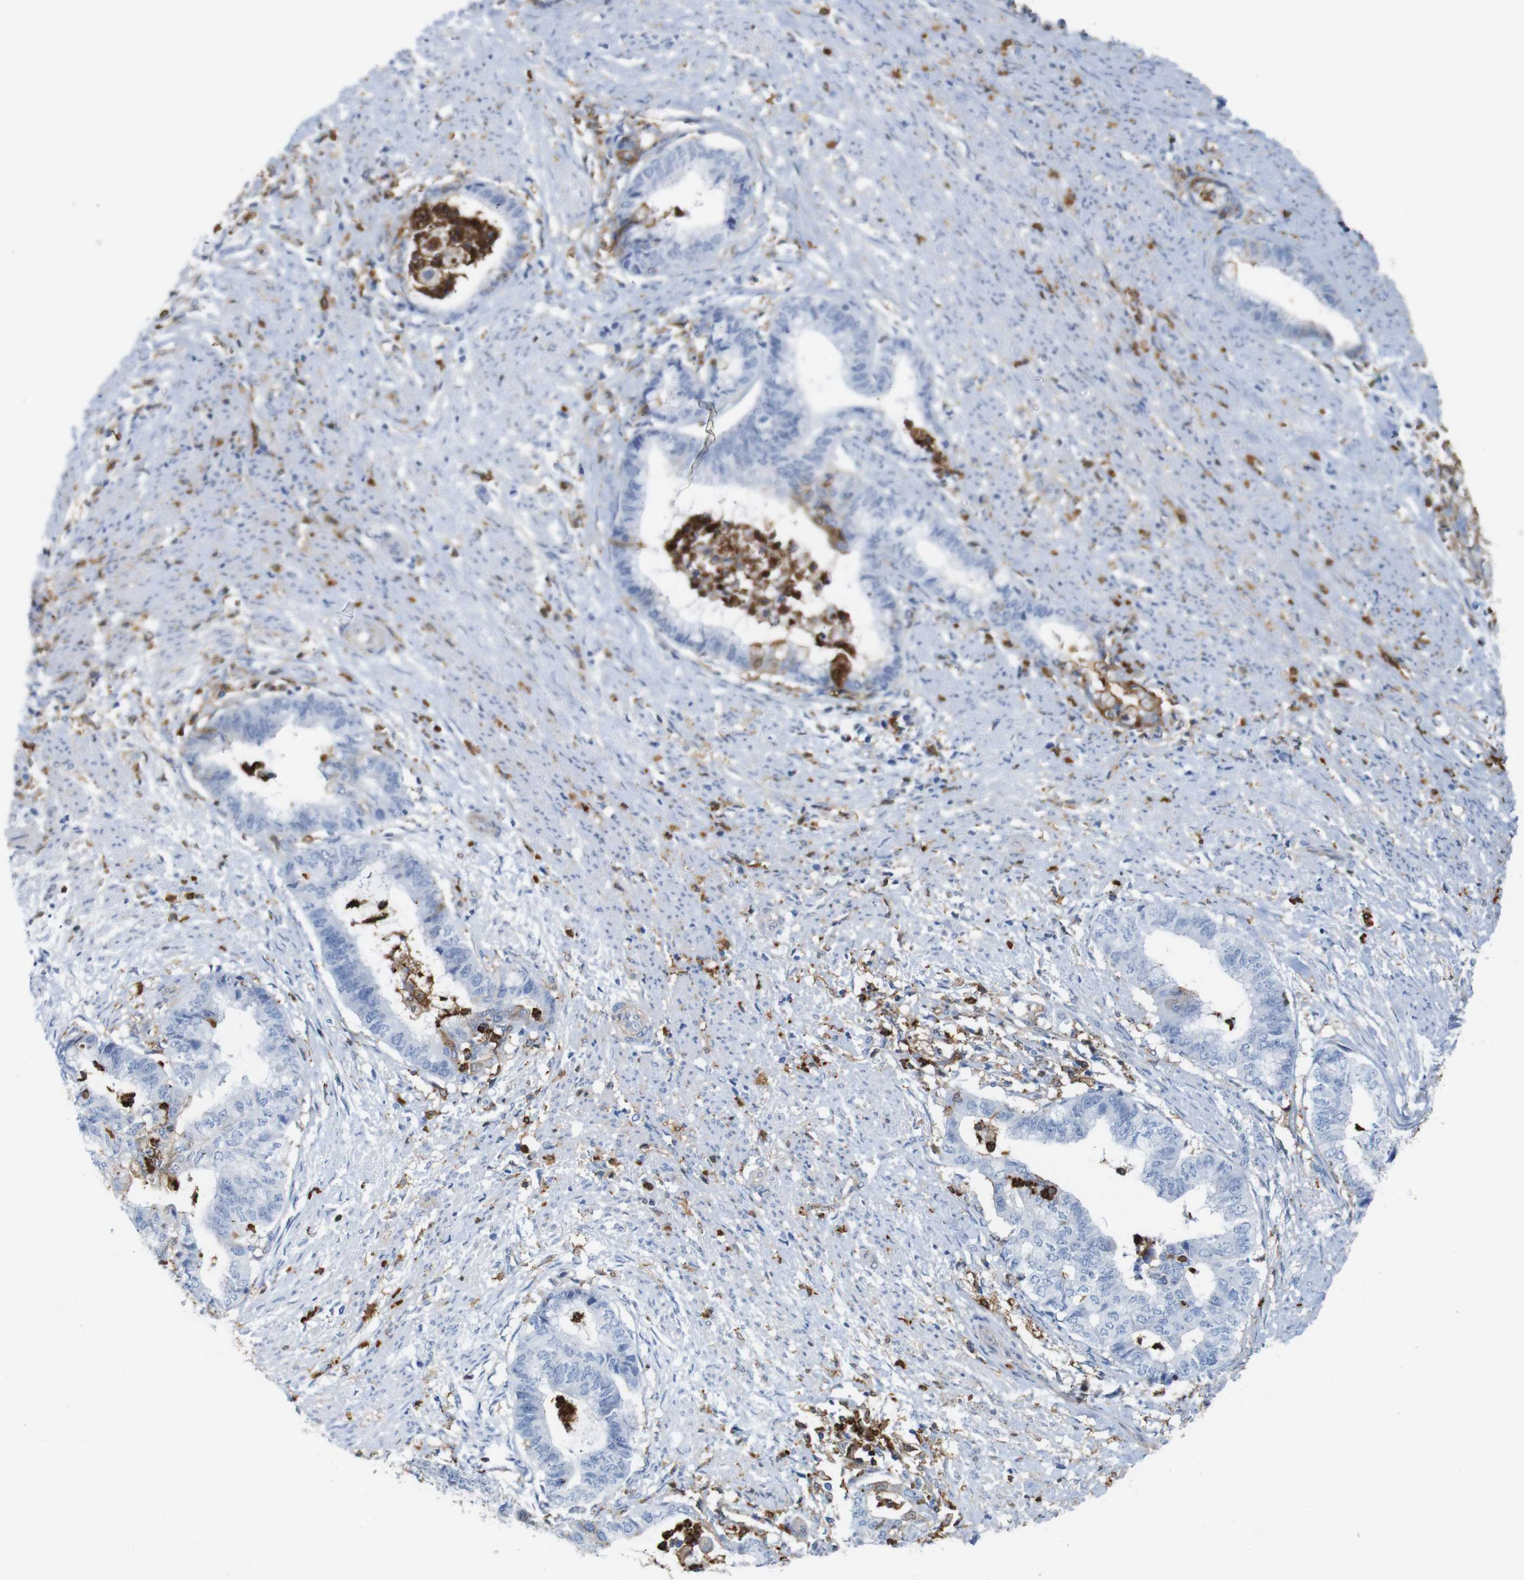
{"staining": {"intensity": "negative", "quantity": "none", "location": "none"}, "tissue": "endometrial cancer", "cell_type": "Tumor cells", "image_type": "cancer", "snomed": [{"axis": "morphology", "description": "Necrosis, NOS"}, {"axis": "morphology", "description": "Adenocarcinoma, NOS"}, {"axis": "topography", "description": "Endometrium"}], "caption": "Immunohistochemistry (IHC) of endometrial adenocarcinoma demonstrates no expression in tumor cells. (DAB immunohistochemistry with hematoxylin counter stain).", "gene": "ANXA1", "patient": {"sex": "female", "age": 79}}